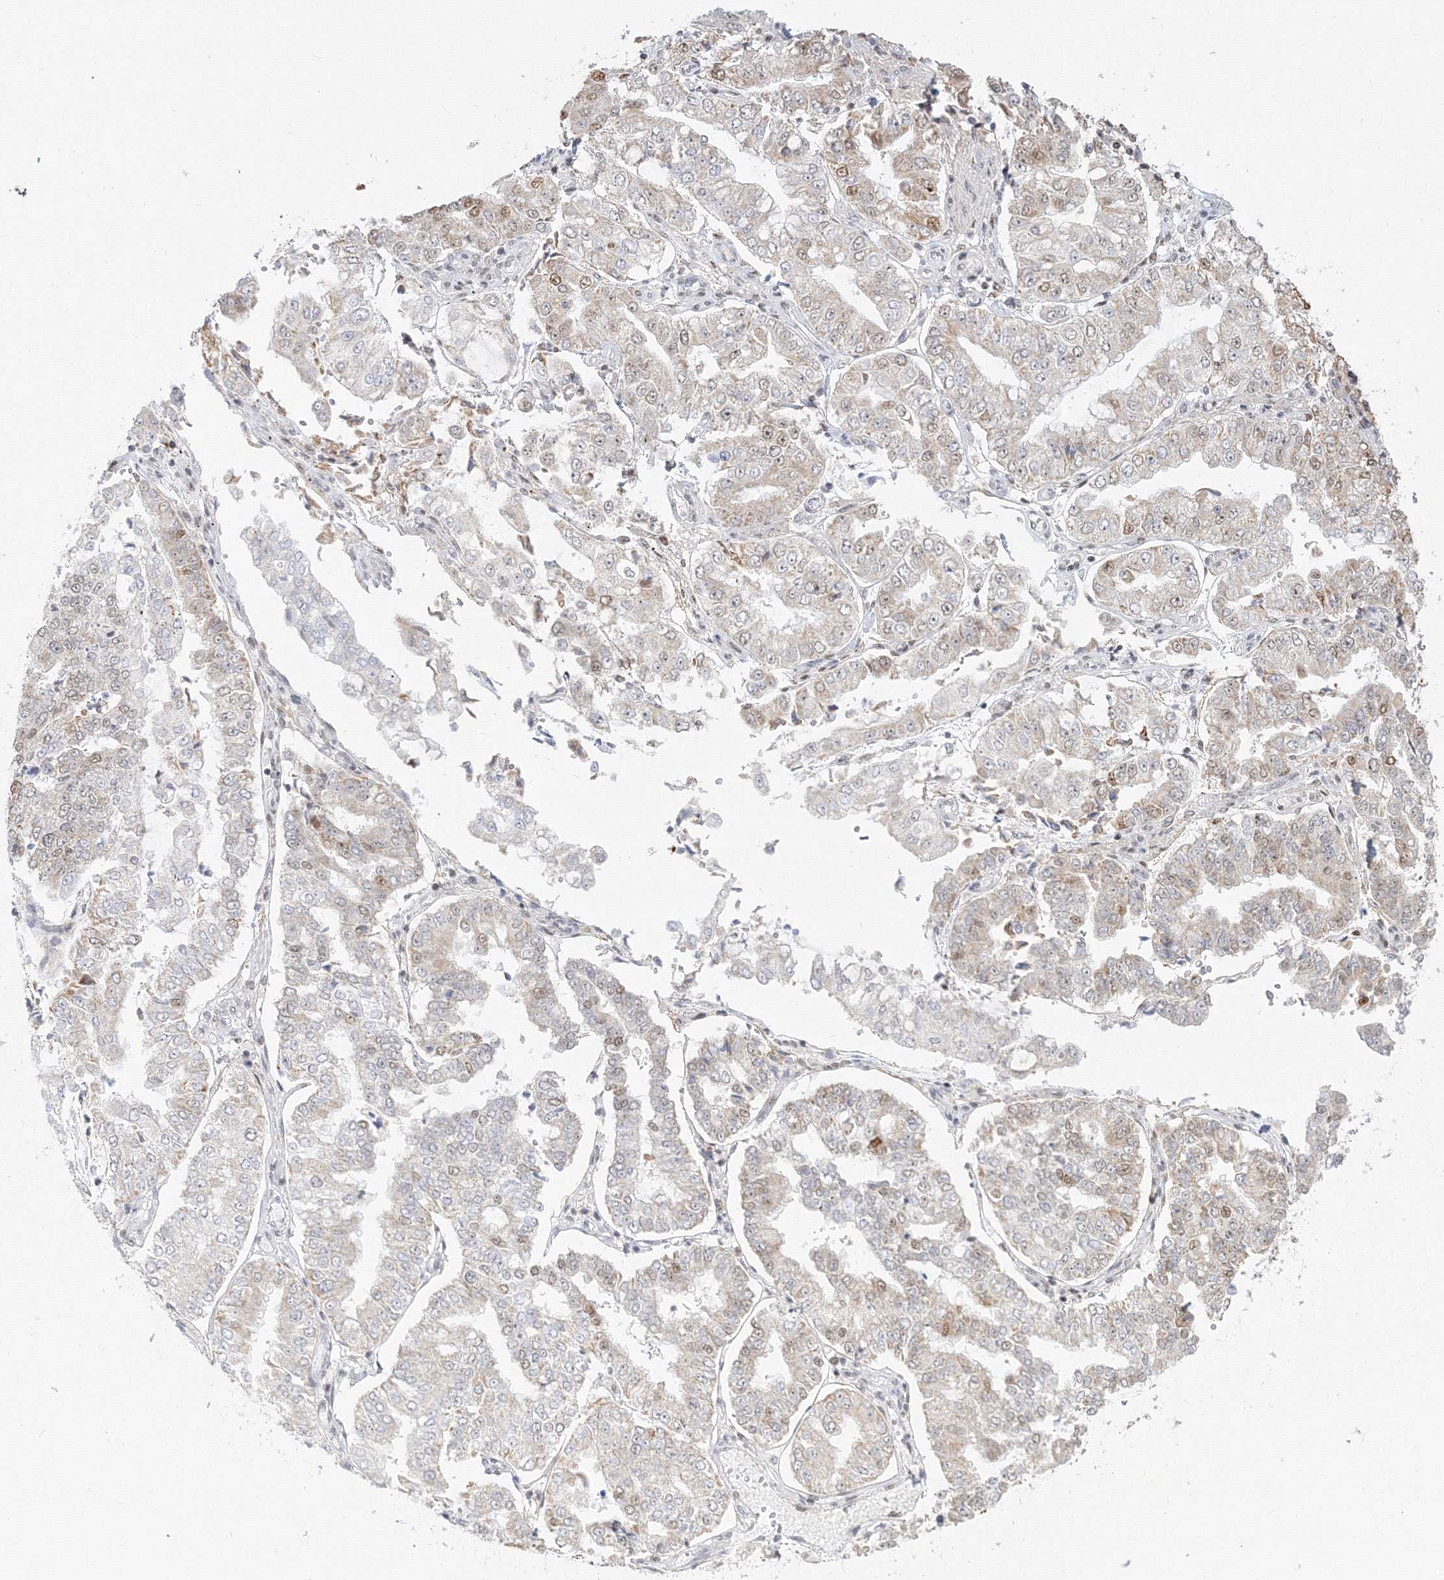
{"staining": {"intensity": "weak", "quantity": "<25%", "location": "nuclear"}, "tissue": "stomach cancer", "cell_type": "Tumor cells", "image_type": "cancer", "snomed": [{"axis": "morphology", "description": "Adenocarcinoma, NOS"}, {"axis": "topography", "description": "Stomach"}], "caption": "Tumor cells are negative for protein expression in human stomach adenocarcinoma. The staining was performed using DAB to visualize the protein expression in brown, while the nuclei were stained in blue with hematoxylin (Magnification: 20x).", "gene": "PPP4R2", "patient": {"sex": "male", "age": 76}}